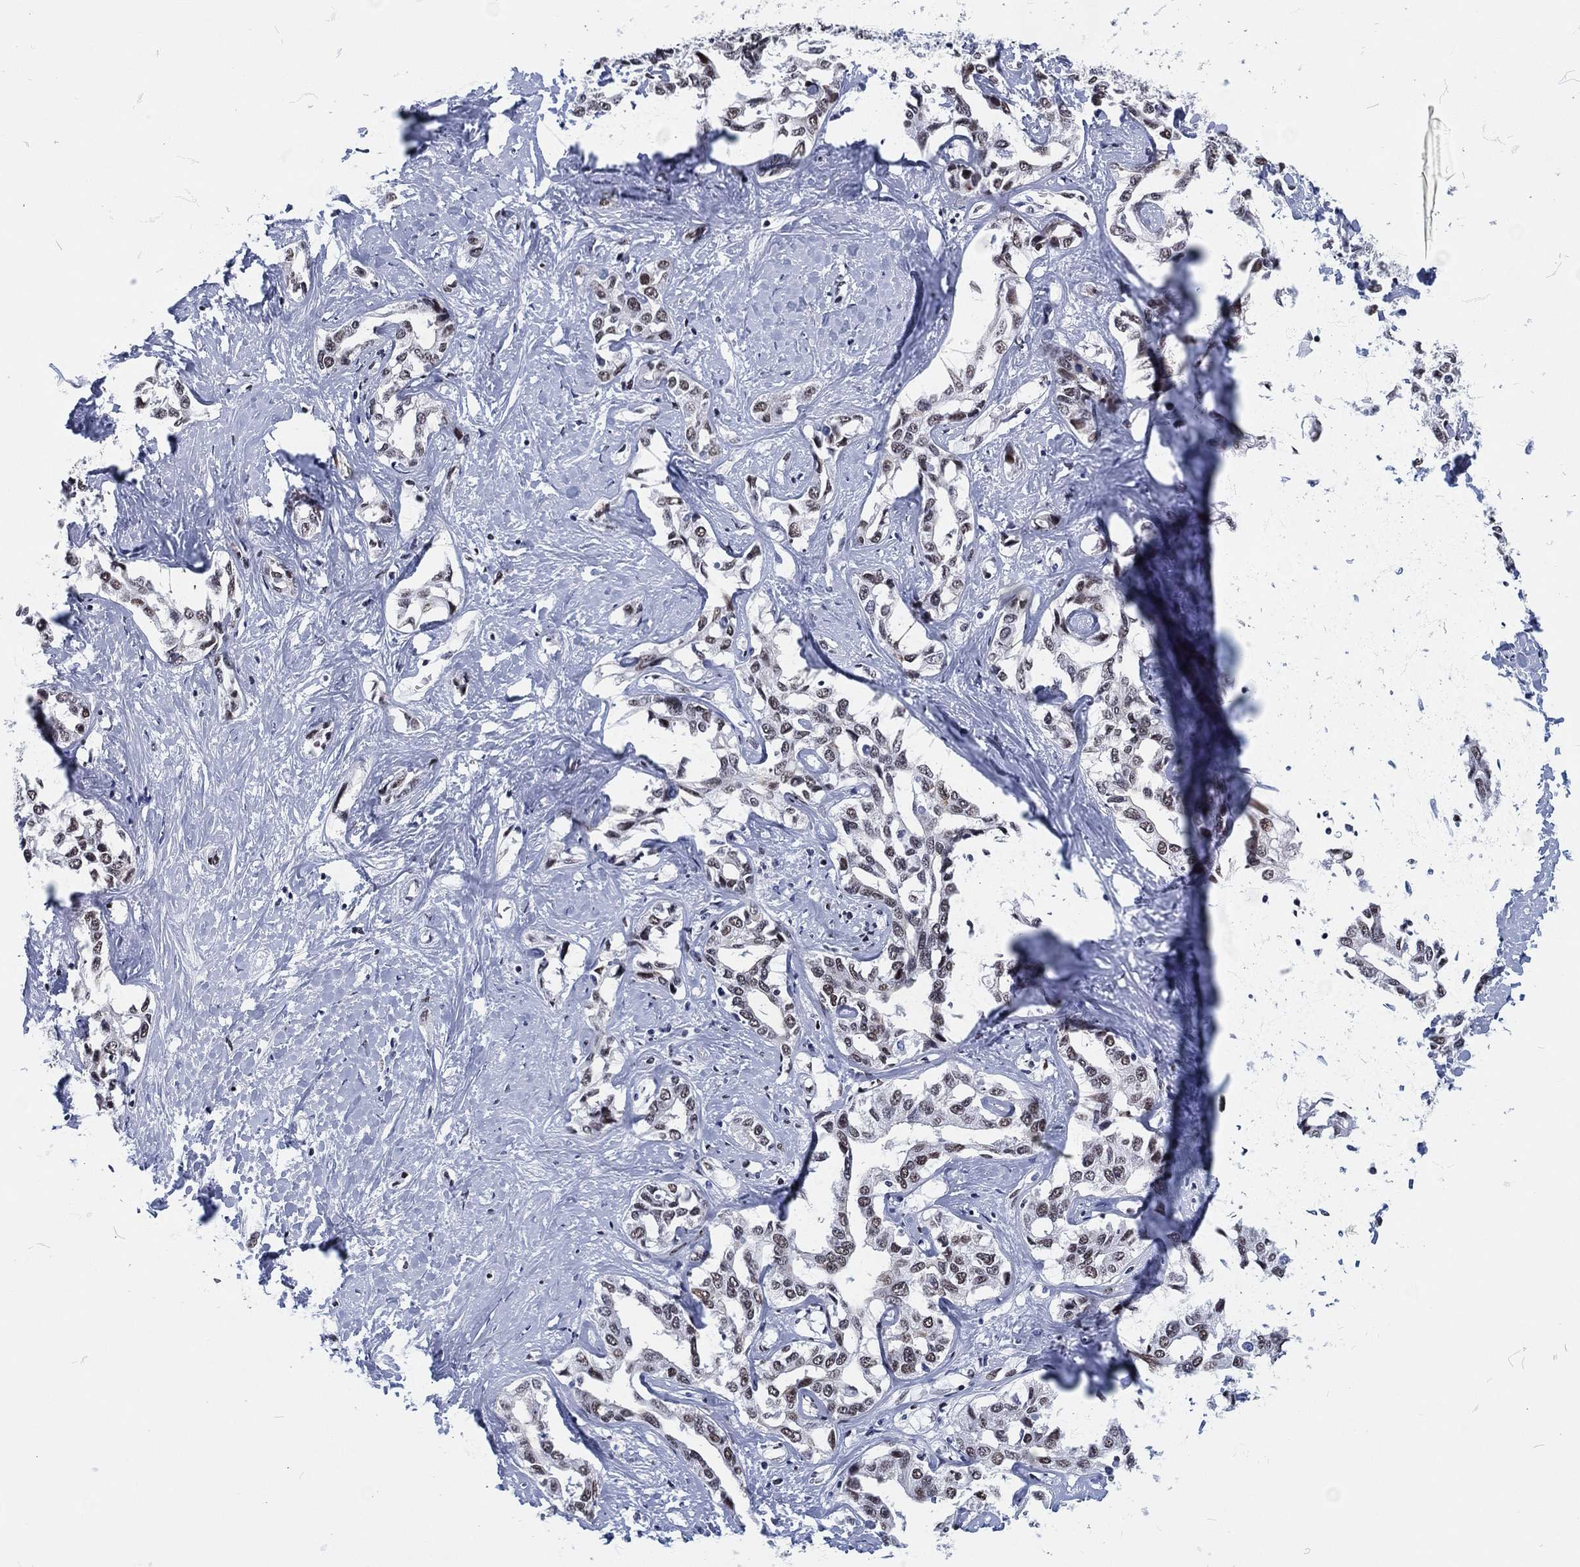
{"staining": {"intensity": "weak", "quantity": "25%-75%", "location": "nuclear"}, "tissue": "liver cancer", "cell_type": "Tumor cells", "image_type": "cancer", "snomed": [{"axis": "morphology", "description": "Cholangiocarcinoma"}, {"axis": "topography", "description": "Liver"}], "caption": "Brown immunohistochemical staining in liver cancer reveals weak nuclear positivity in approximately 25%-75% of tumor cells. The staining was performed using DAB to visualize the protein expression in brown, while the nuclei were stained in blue with hematoxylin (Magnification: 20x).", "gene": "MAPK8IP1", "patient": {"sex": "male", "age": 59}}